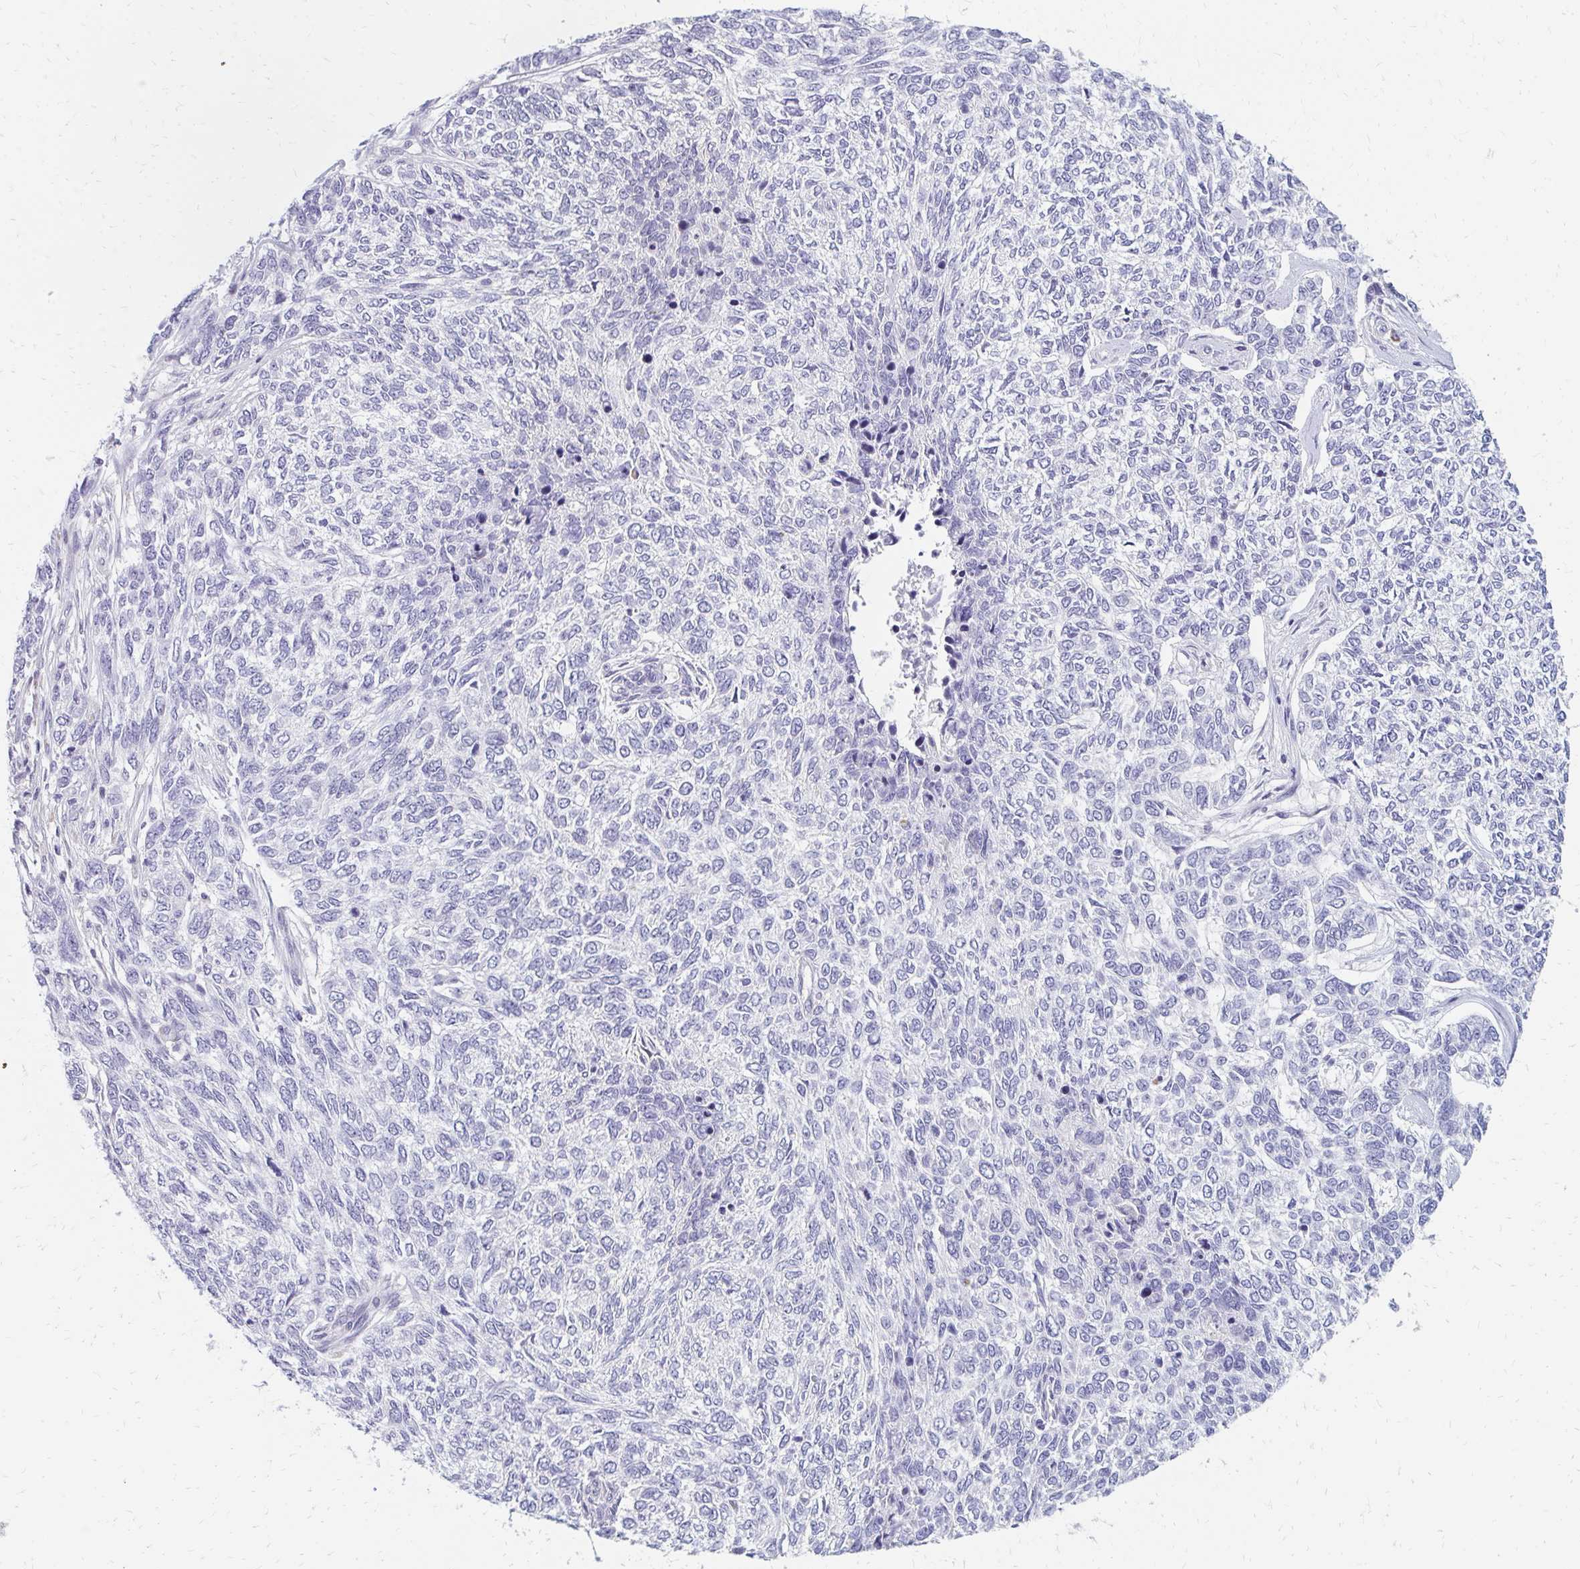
{"staining": {"intensity": "negative", "quantity": "none", "location": "none"}, "tissue": "skin cancer", "cell_type": "Tumor cells", "image_type": "cancer", "snomed": [{"axis": "morphology", "description": "Basal cell carcinoma"}, {"axis": "topography", "description": "Skin"}], "caption": "The immunohistochemistry (IHC) image has no significant expression in tumor cells of basal cell carcinoma (skin) tissue. (Brightfield microscopy of DAB (3,3'-diaminobenzidine) IHC at high magnification).", "gene": "OR10V1", "patient": {"sex": "female", "age": 65}}